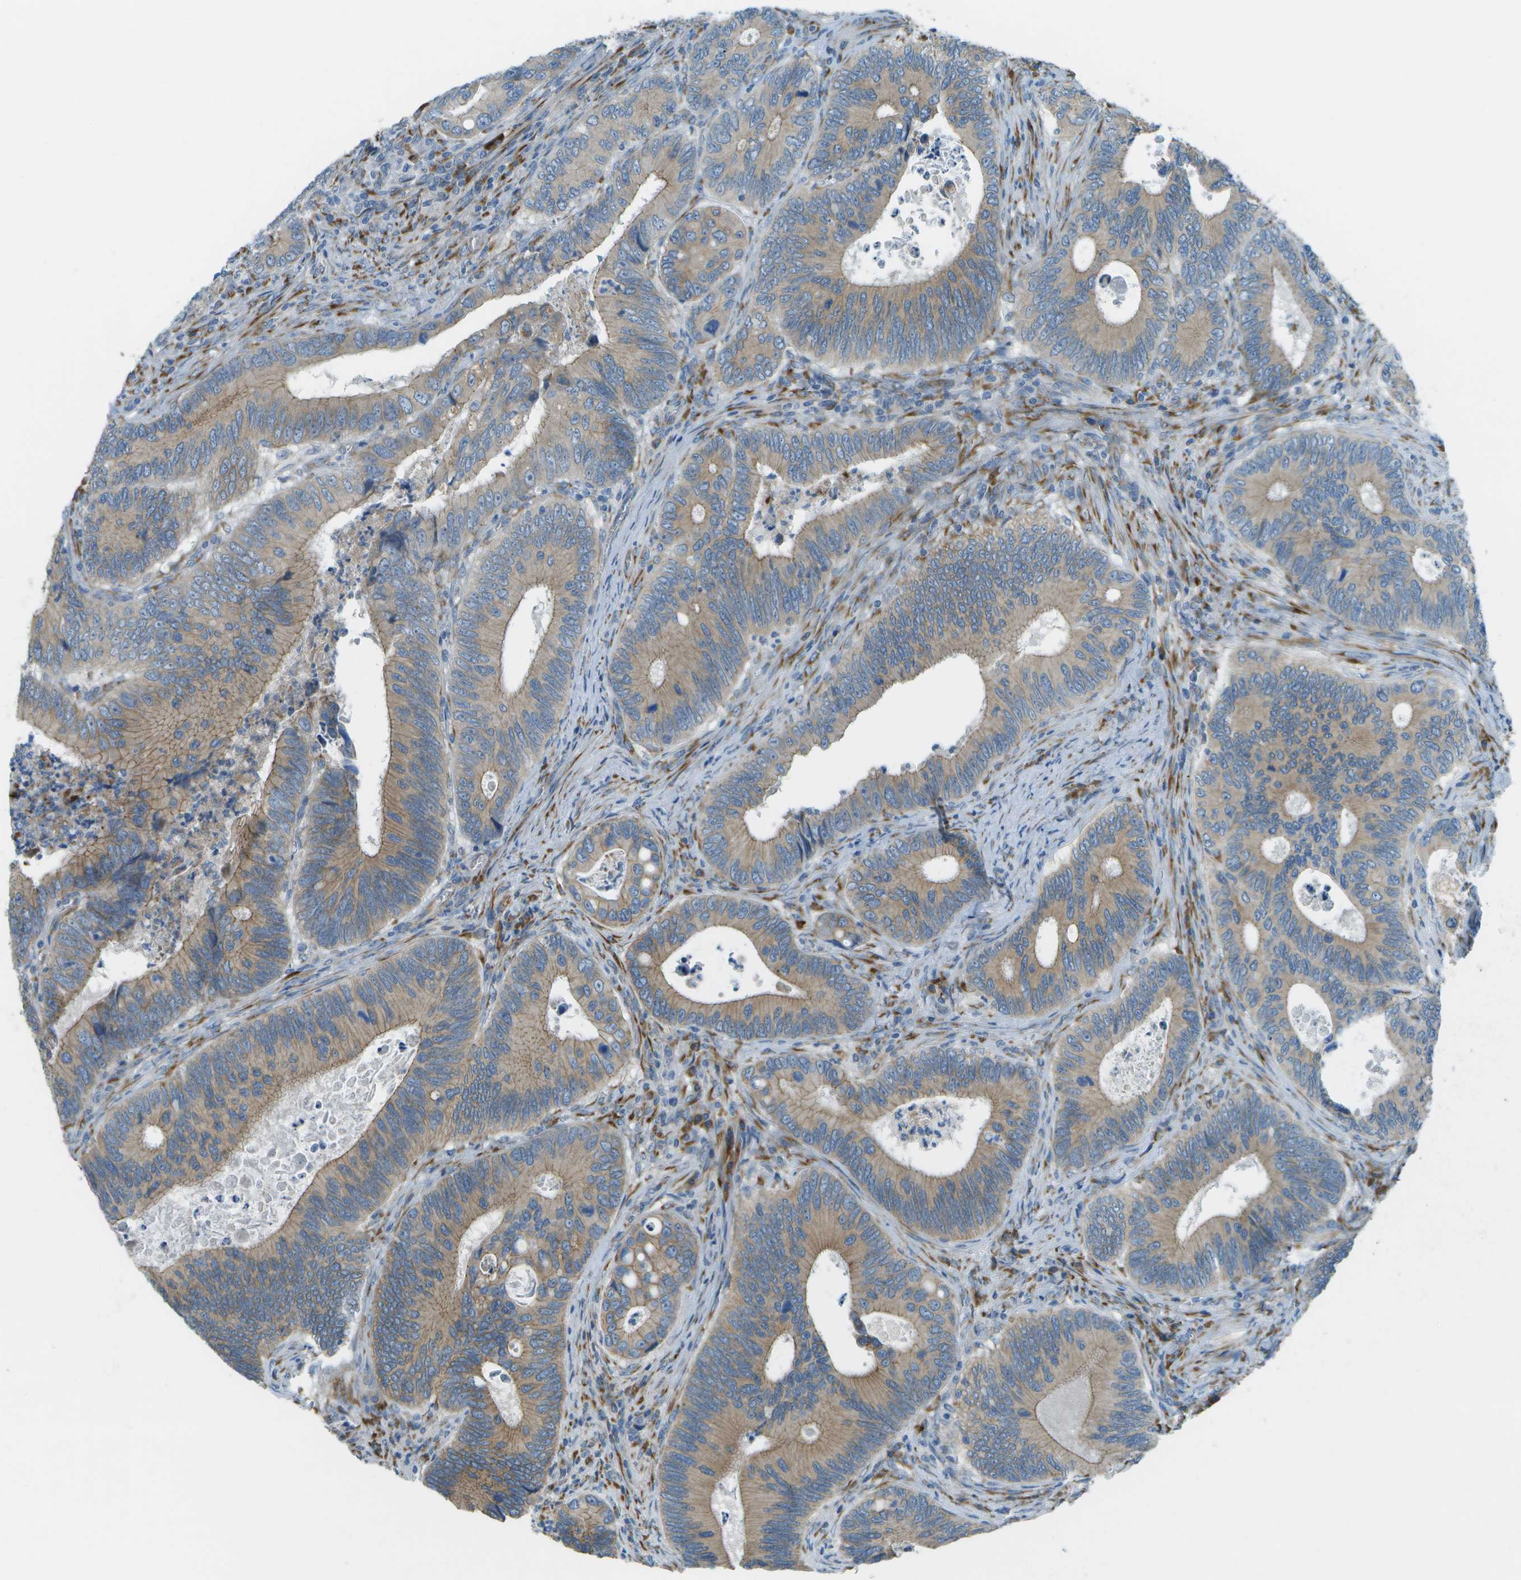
{"staining": {"intensity": "weak", "quantity": ">75%", "location": "cytoplasmic/membranous"}, "tissue": "colorectal cancer", "cell_type": "Tumor cells", "image_type": "cancer", "snomed": [{"axis": "morphology", "description": "Inflammation, NOS"}, {"axis": "morphology", "description": "Adenocarcinoma, NOS"}, {"axis": "topography", "description": "Colon"}], "caption": "About >75% of tumor cells in adenocarcinoma (colorectal) reveal weak cytoplasmic/membranous protein expression as visualized by brown immunohistochemical staining.", "gene": "KCTD3", "patient": {"sex": "male", "age": 72}}